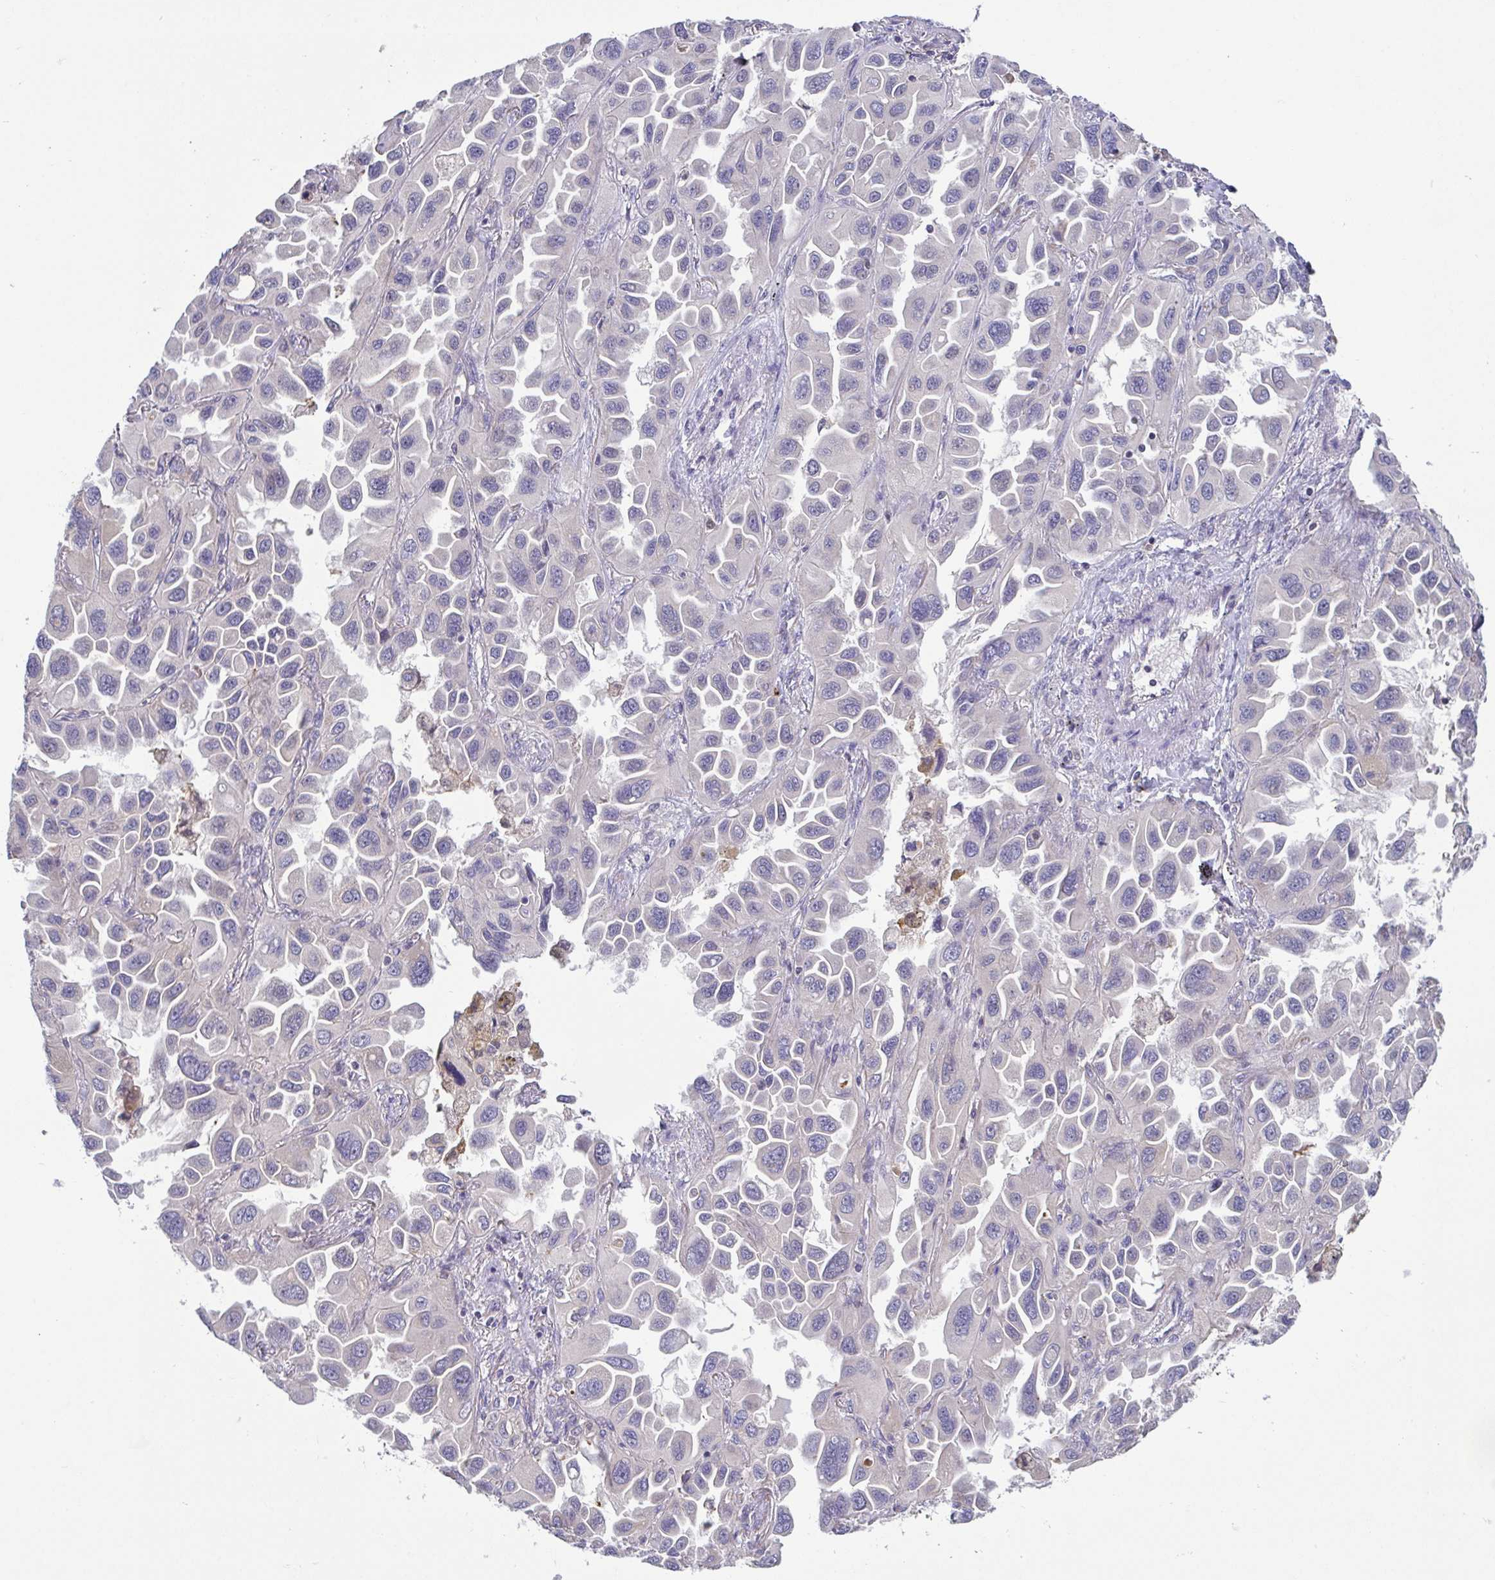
{"staining": {"intensity": "negative", "quantity": "none", "location": "none"}, "tissue": "lung cancer", "cell_type": "Tumor cells", "image_type": "cancer", "snomed": [{"axis": "morphology", "description": "Adenocarcinoma, NOS"}, {"axis": "topography", "description": "Lung"}], "caption": "There is no significant expression in tumor cells of lung cancer (adenocarcinoma).", "gene": "OSBPL7", "patient": {"sex": "male", "age": 64}}